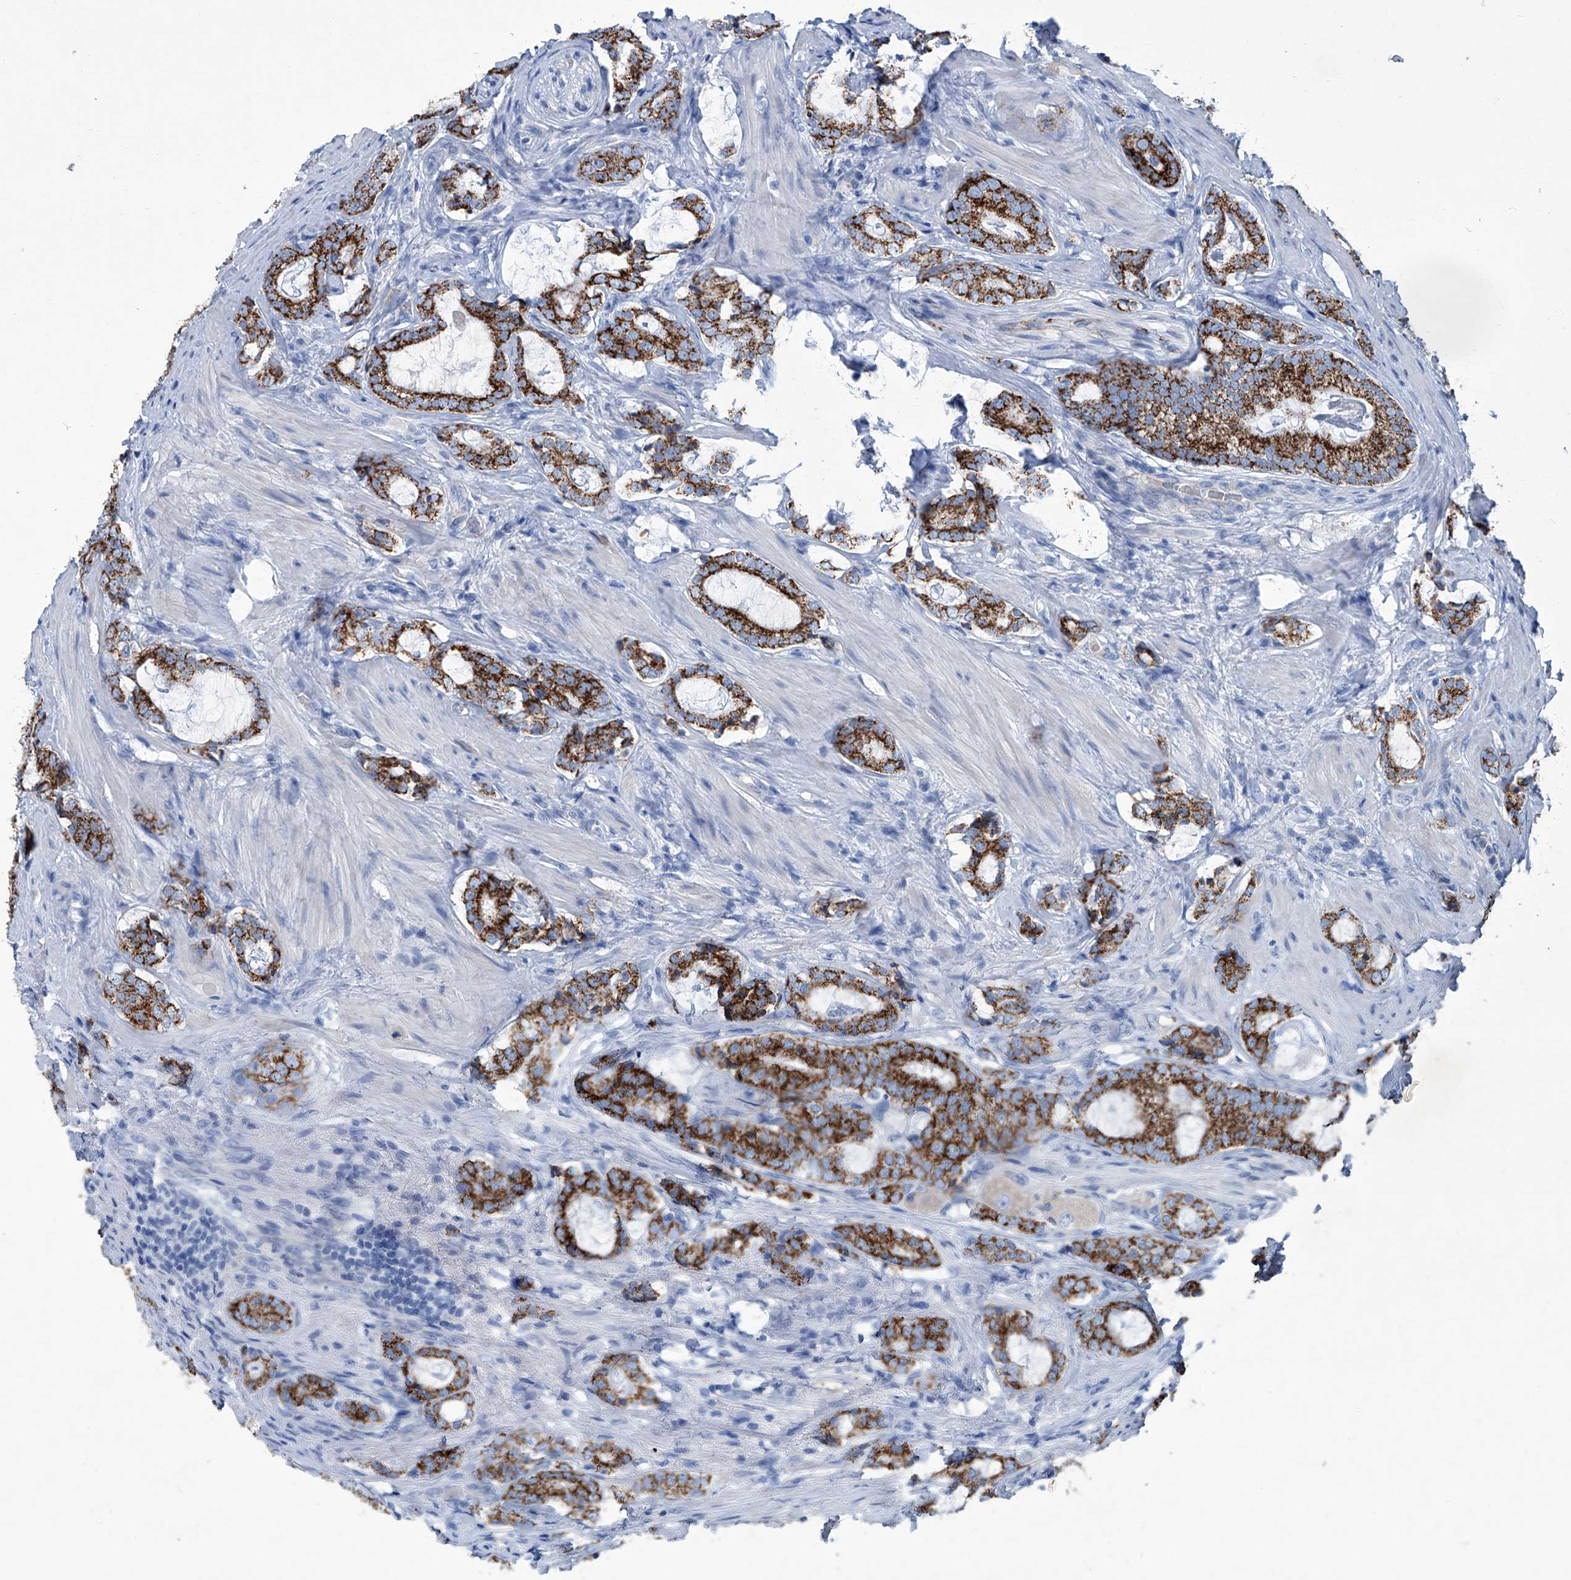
{"staining": {"intensity": "strong", "quantity": ">75%", "location": "cytoplasmic/membranous"}, "tissue": "prostate cancer", "cell_type": "Tumor cells", "image_type": "cancer", "snomed": [{"axis": "morphology", "description": "Adenocarcinoma, High grade"}, {"axis": "topography", "description": "Prostate"}], "caption": "This photomicrograph demonstrates immunohistochemistry staining of human prostate cancer, with high strong cytoplasmic/membranous staining in about >75% of tumor cells.", "gene": "MTARC1", "patient": {"sex": "male", "age": 63}}